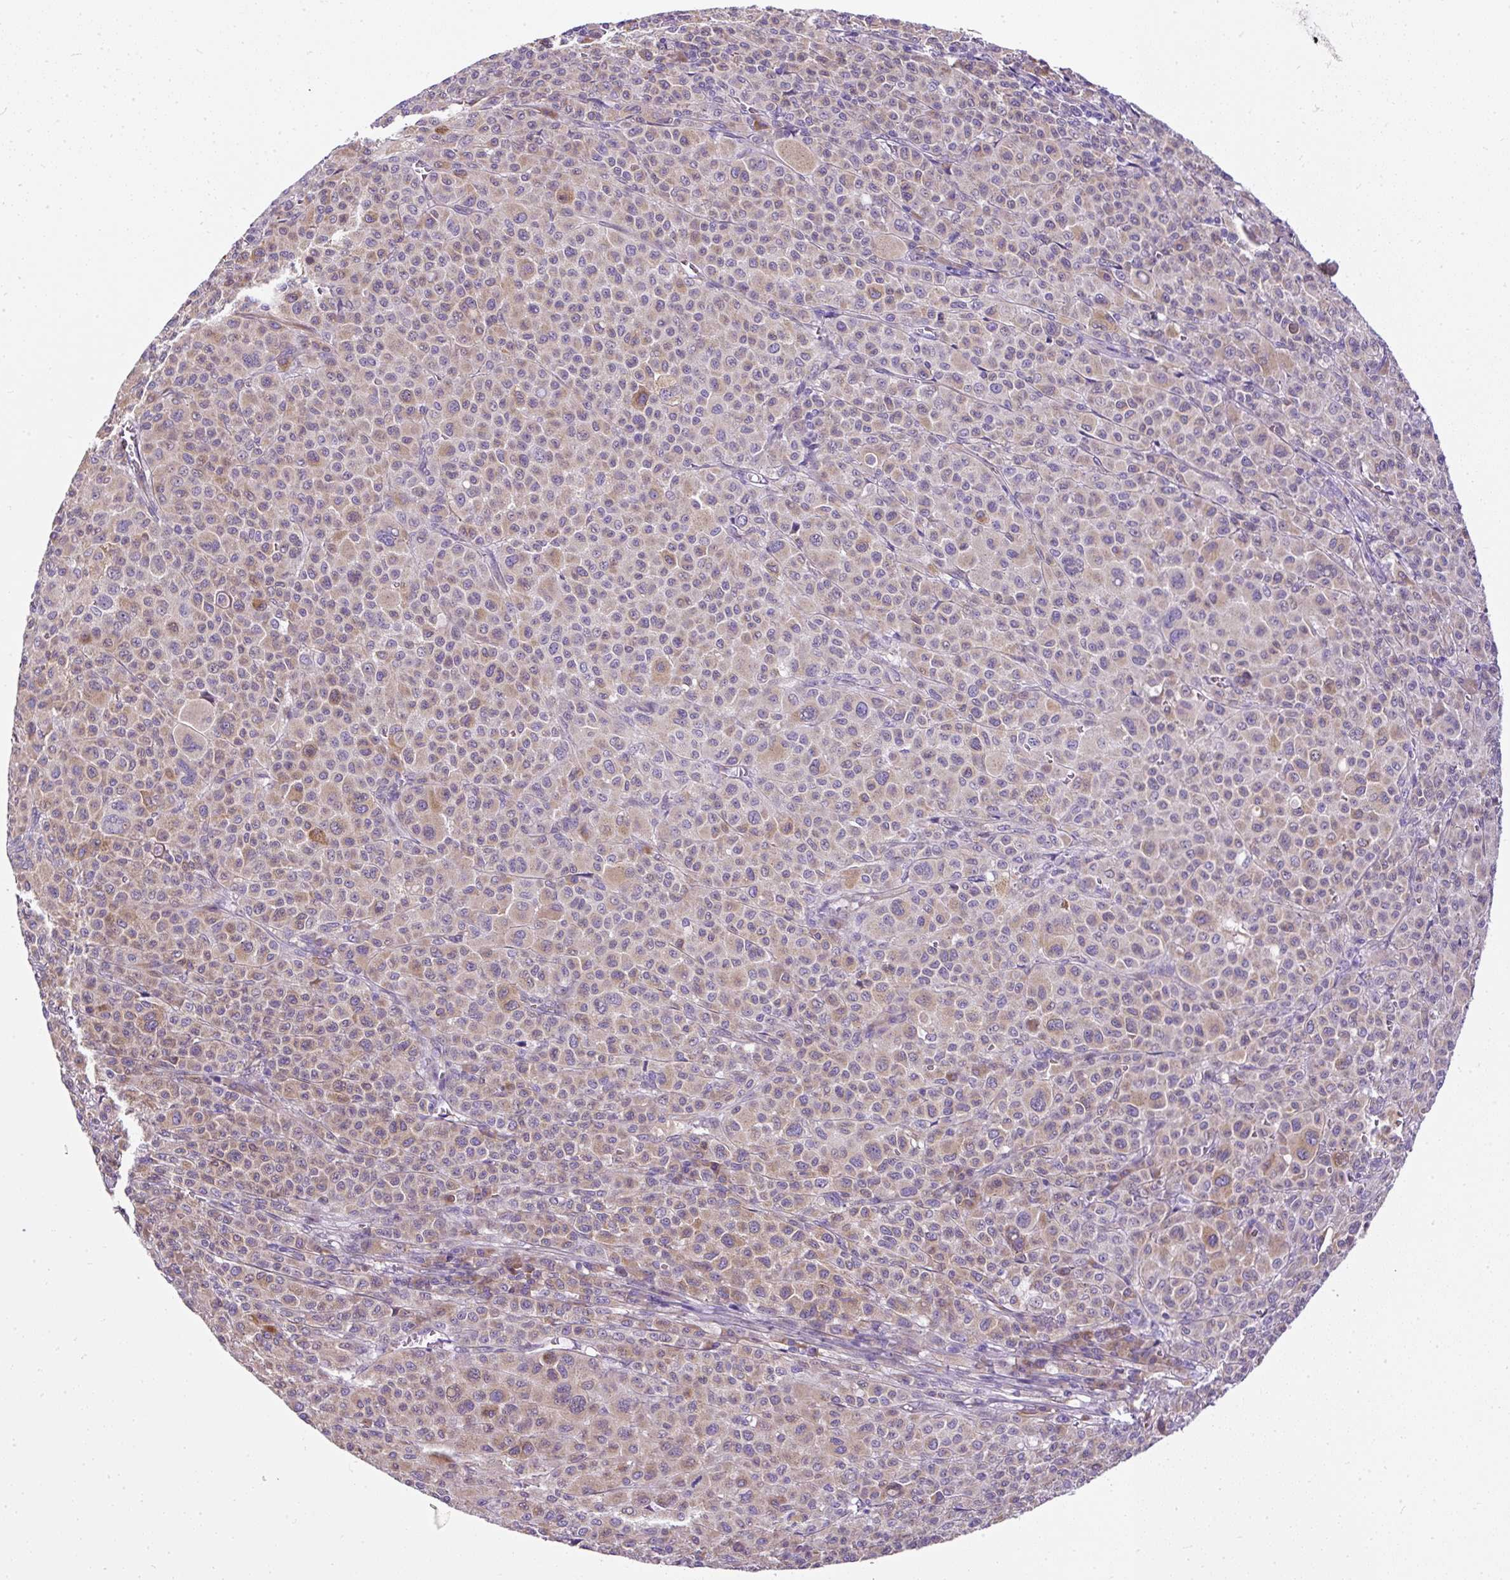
{"staining": {"intensity": "weak", "quantity": "25%-75%", "location": "cytoplasmic/membranous"}, "tissue": "melanoma", "cell_type": "Tumor cells", "image_type": "cancer", "snomed": [{"axis": "morphology", "description": "Malignant melanoma, Metastatic site"}, {"axis": "topography", "description": "Skin"}], "caption": "This image reveals immunohistochemistry (IHC) staining of malignant melanoma (metastatic site), with low weak cytoplasmic/membranous expression in about 25%-75% of tumor cells.", "gene": "FAM149A", "patient": {"sex": "female", "age": 74}}